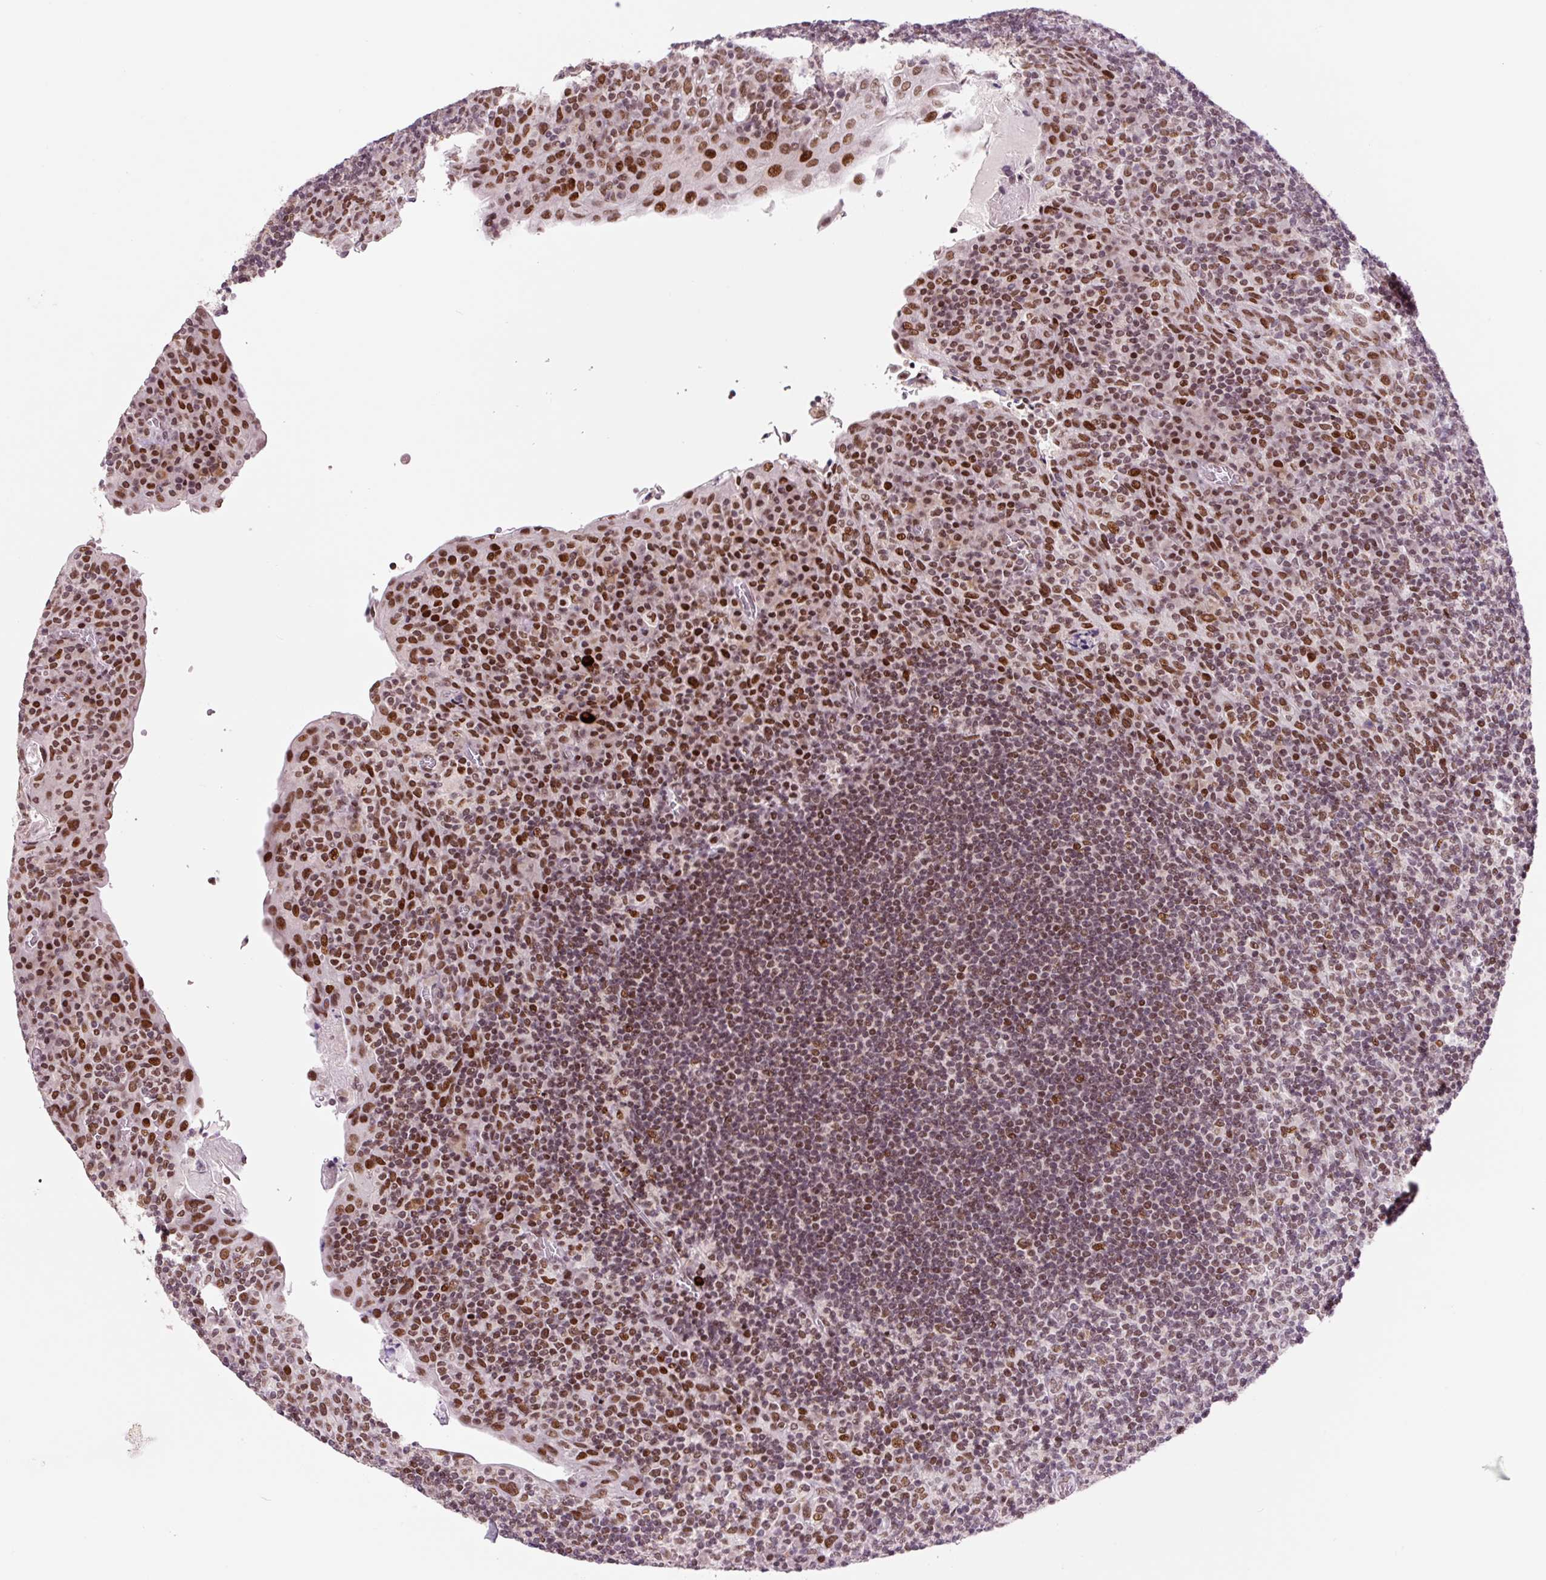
{"staining": {"intensity": "moderate", "quantity": ">75%", "location": "nuclear"}, "tissue": "tonsil", "cell_type": "Germinal center cells", "image_type": "normal", "snomed": [{"axis": "morphology", "description": "Normal tissue, NOS"}, {"axis": "topography", "description": "Tonsil"}], "caption": "DAB immunohistochemical staining of unremarkable human tonsil demonstrates moderate nuclear protein staining in approximately >75% of germinal center cells. Using DAB (3,3'-diaminobenzidine) (brown) and hematoxylin (blue) stains, captured at high magnification using brightfield microscopy.", "gene": "CCNL2", "patient": {"sex": "male", "age": 17}}